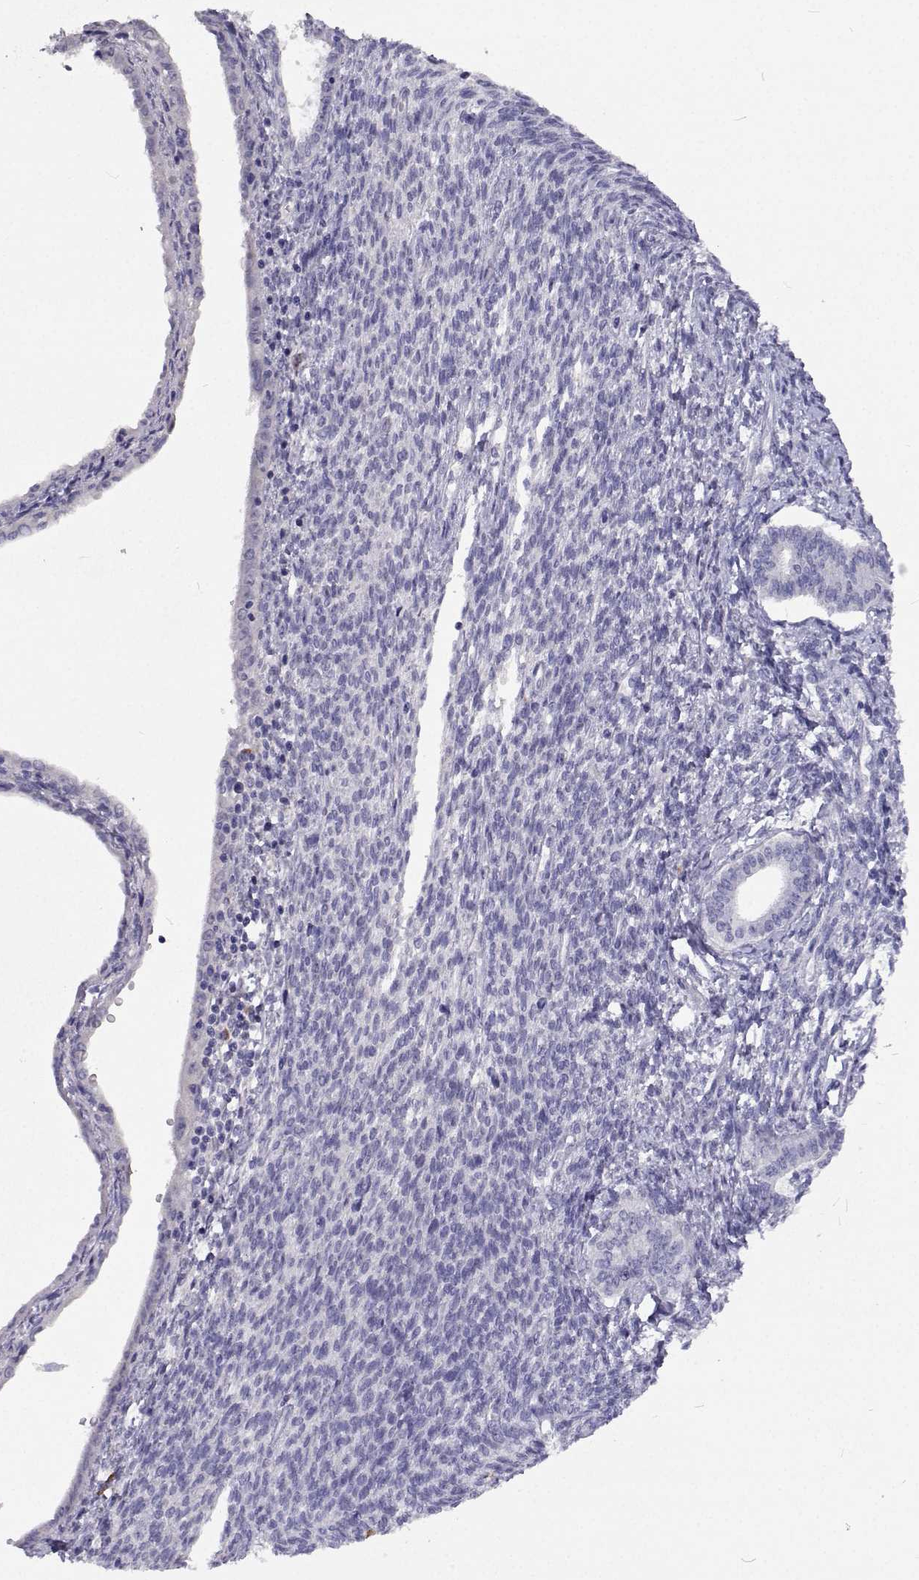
{"staining": {"intensity": "negative", "quantity": "none", "location": "none"}, "tissue": "endometrial cancer", "cell_type": "Tumor cells", "image_type": "cancer", "snomed": [{"axis": "morphology", "description": "Adenocarcinoma, NOS"}, {"axis": "topography", "description": "Endometrium"}], "caption": "A high-resolution micrograph shows IHC staining of endometrial cancer (adenocarcinoma), which exhibits no significant staining in tumor cells.", "gene": "CFAP44", "patient": {"sex": "female", "age": 86}}